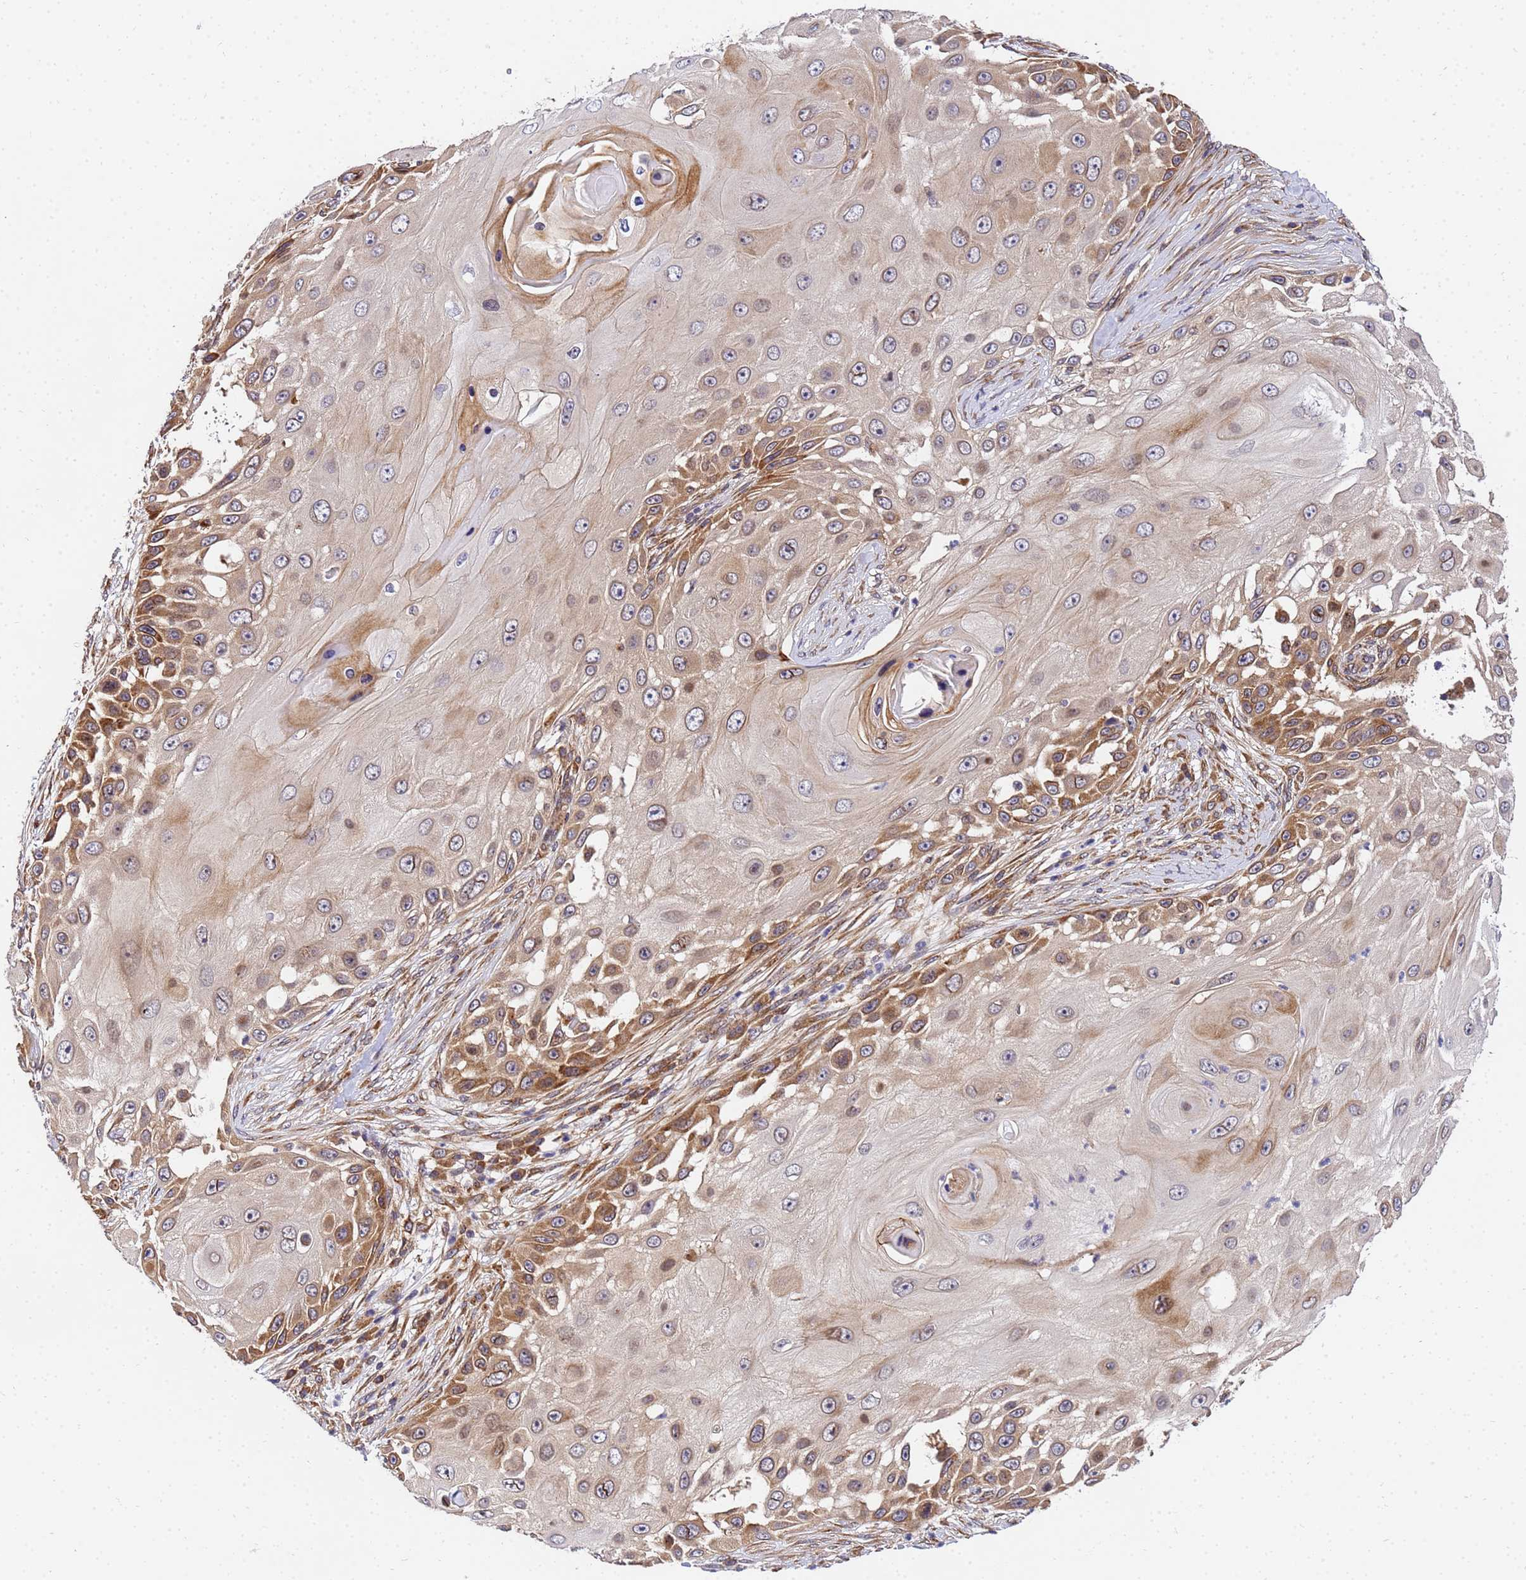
{"staining": {"intensity": "moderate", "quantity": ">75%", "location": "cytoplasmic/membranous"}, "tissue": "skin cancer", "cell_type": "Tumor cells", "image_type": "cancer", "snomed": [{"axis": "morphology", "description": "Squamous cell carcinoma, NOS"}, {"axis": "topography", "description": "Skin"}], "caption": "Protein staining of skin cancer (squamous cell carcinoma) tissue displays moderate cytoplasmic/membranous expression in approximately >75% of tumor cells. (Stains: DAB (3,3'-diaminobenzidine) in brown, nuclei in blue, Microscopy: brightfield microscopy at high magnification).", "gene": "UNC93B1", "patient": {"sex": "female", "age": 44}}